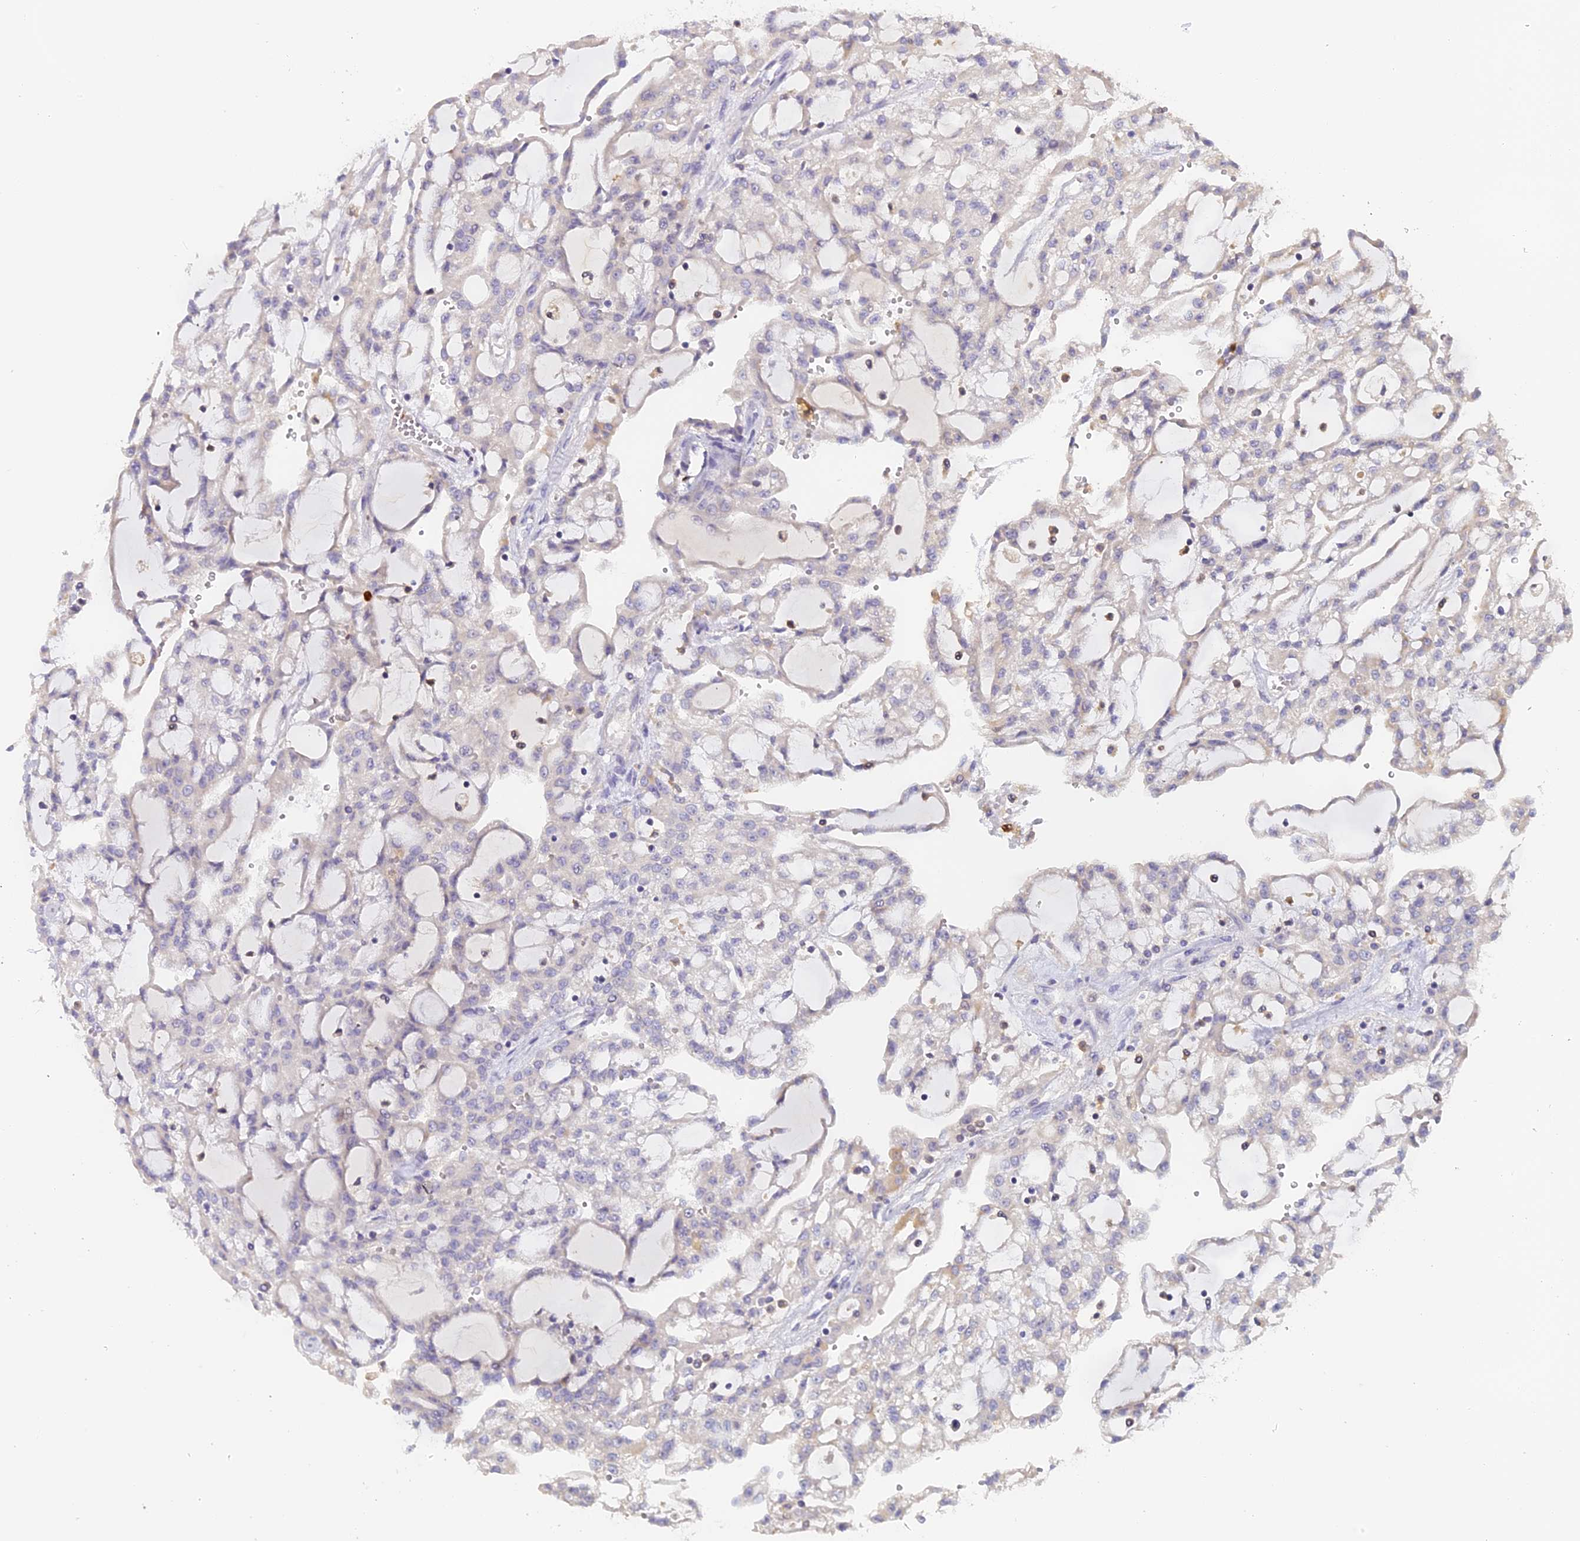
{"staining": {"intensity": "negative", "quantity": "none", "location": "none"}, "tissue": "renal cancer", "cell_type": "Tumor cells", "image_type": "cancer", "snomed": [{"axis": "morphology", "description": "Adenocarcinoma, NOS"}, {"axis": "topography", "description": "Kidney"}], "caption": "High magnification brightfield microscopy of renal adenocarcinoma stained with DAB (brown) and counterstained with hematoxylin (blue): tumor cells show no significant expression.", "gene": "NCF4", "patient": {"sex": "male", "age": 63}}